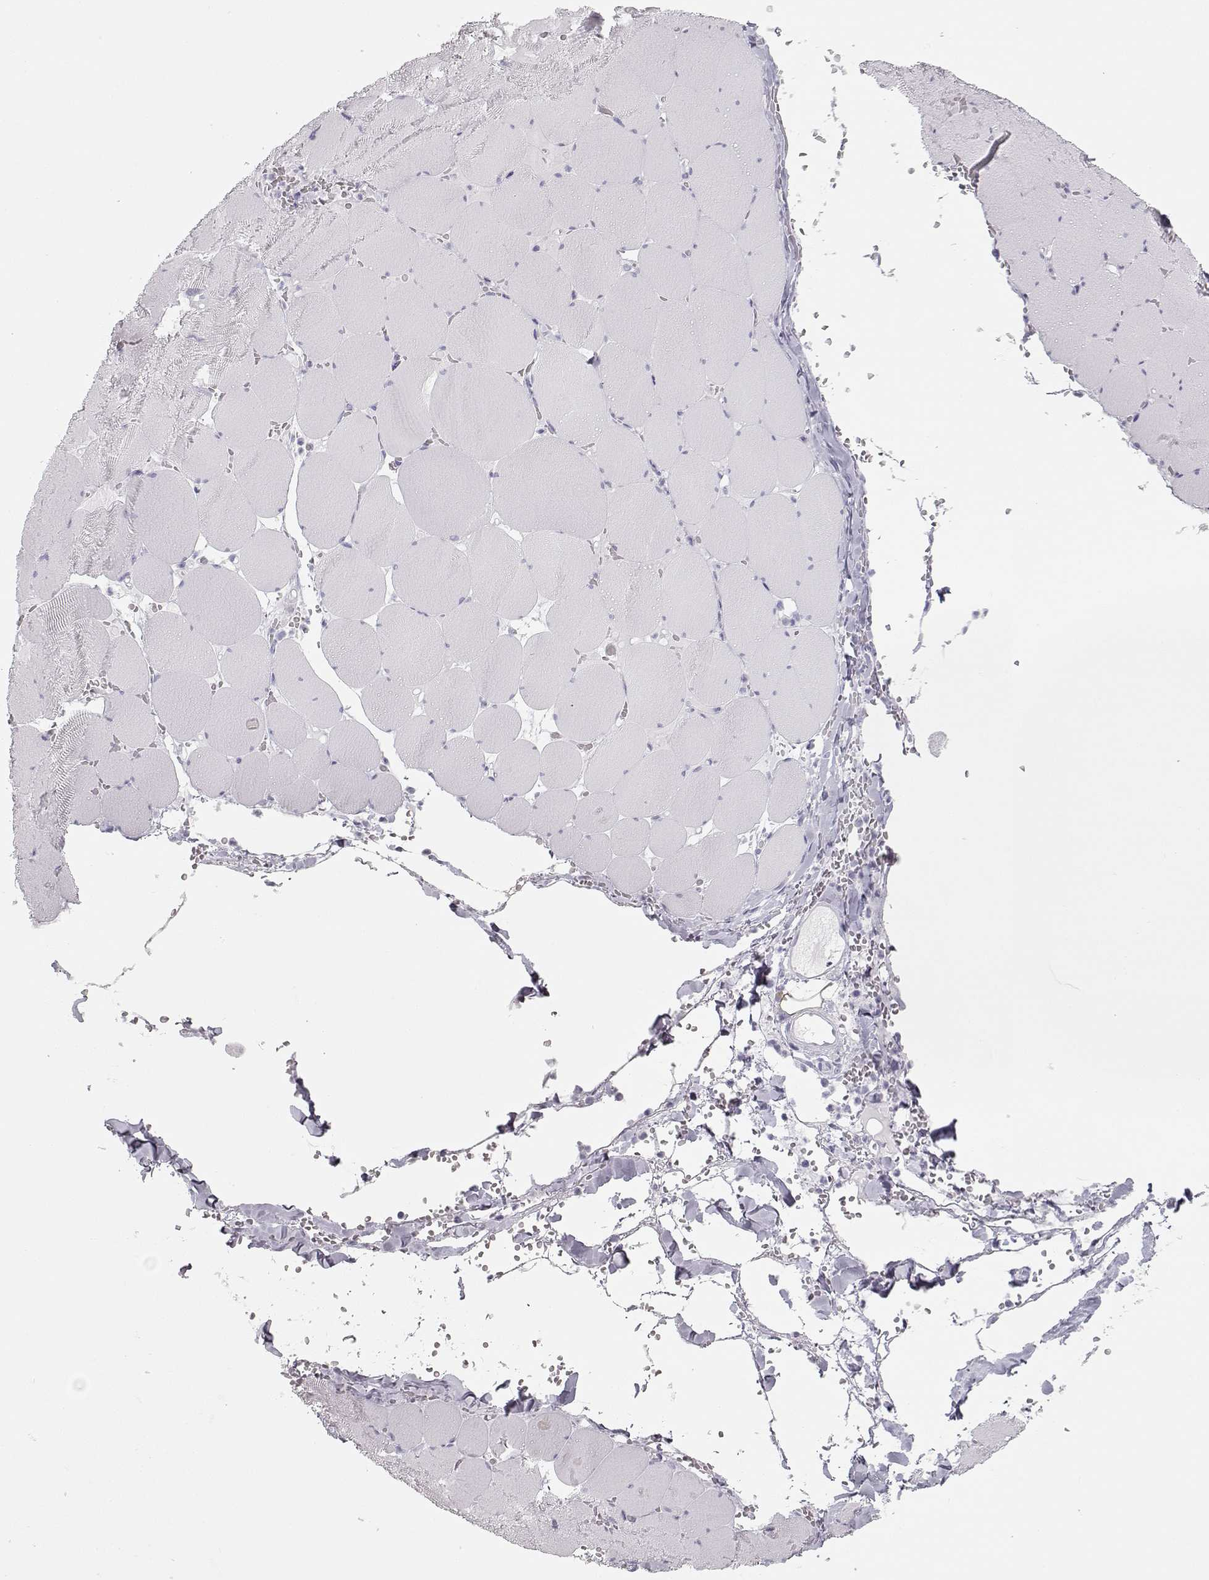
{"staining": {"intensity": "negative", "quantity": "none", "location": "none"}, "tissue": "skeletal muscle", "cell_type": "Myocytes", "image_type": "normal", "snomed": [{"axis": "morphology", "description": "Normal tissue, NOS"}, {"axis": "morphology", "description": "Malignant melanoma, Metastatic site"}, {"axis": "topography", "description": "Skeletal muscle"}], "caption": "Immunohistochemistry photomicrograph of unremarkable skeletal muscle: human skeletal muscle stained with DAB (3,3'-diaminobenzidine) exhibits no significant protein staining in myocytes.", "gene": "TKTL1", "patient": {"sex": "male", "age": 50}}